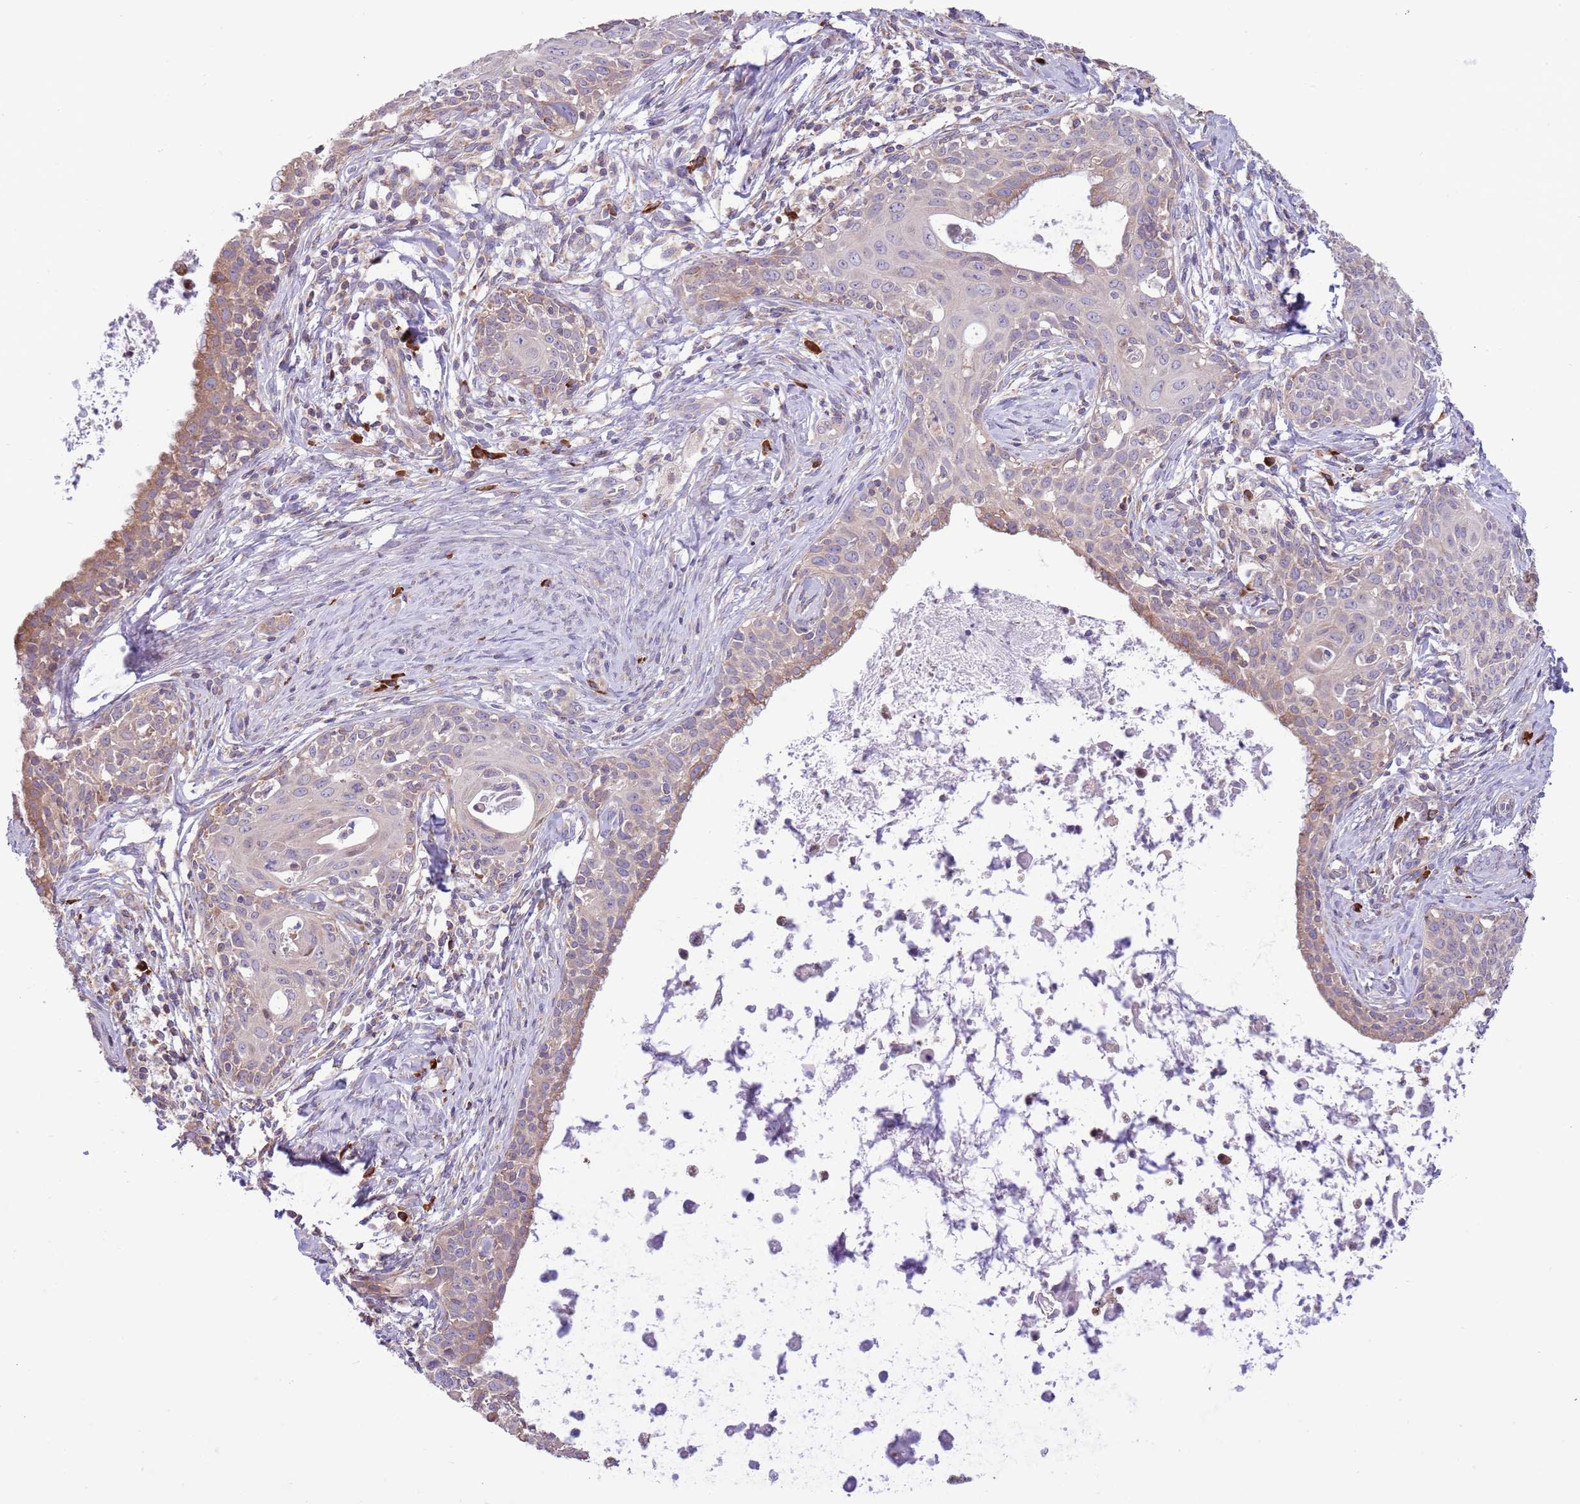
{"staining": {"intensity": "weak", "quantity": "25%-75%", "location": "cytoplasmic/membranous"}, "tissue": "cervical cancer", "cell_type": "Tumor cells", "image_type": "cancer", "snomed": [{"axis": "morphology", "description": "Squamous cell carcinoma, NOS"}, {"axis": "topography", "description": "Cervix"}], "caption": "This is a histology image of immunohistochemistry staining of squamous cell carcinoma (cervical), which shows weak staining in the cytoplasmic/membranous of tumor cells.", "gene": "DAND5", "patient": {"sex": "female", "age": 52}}